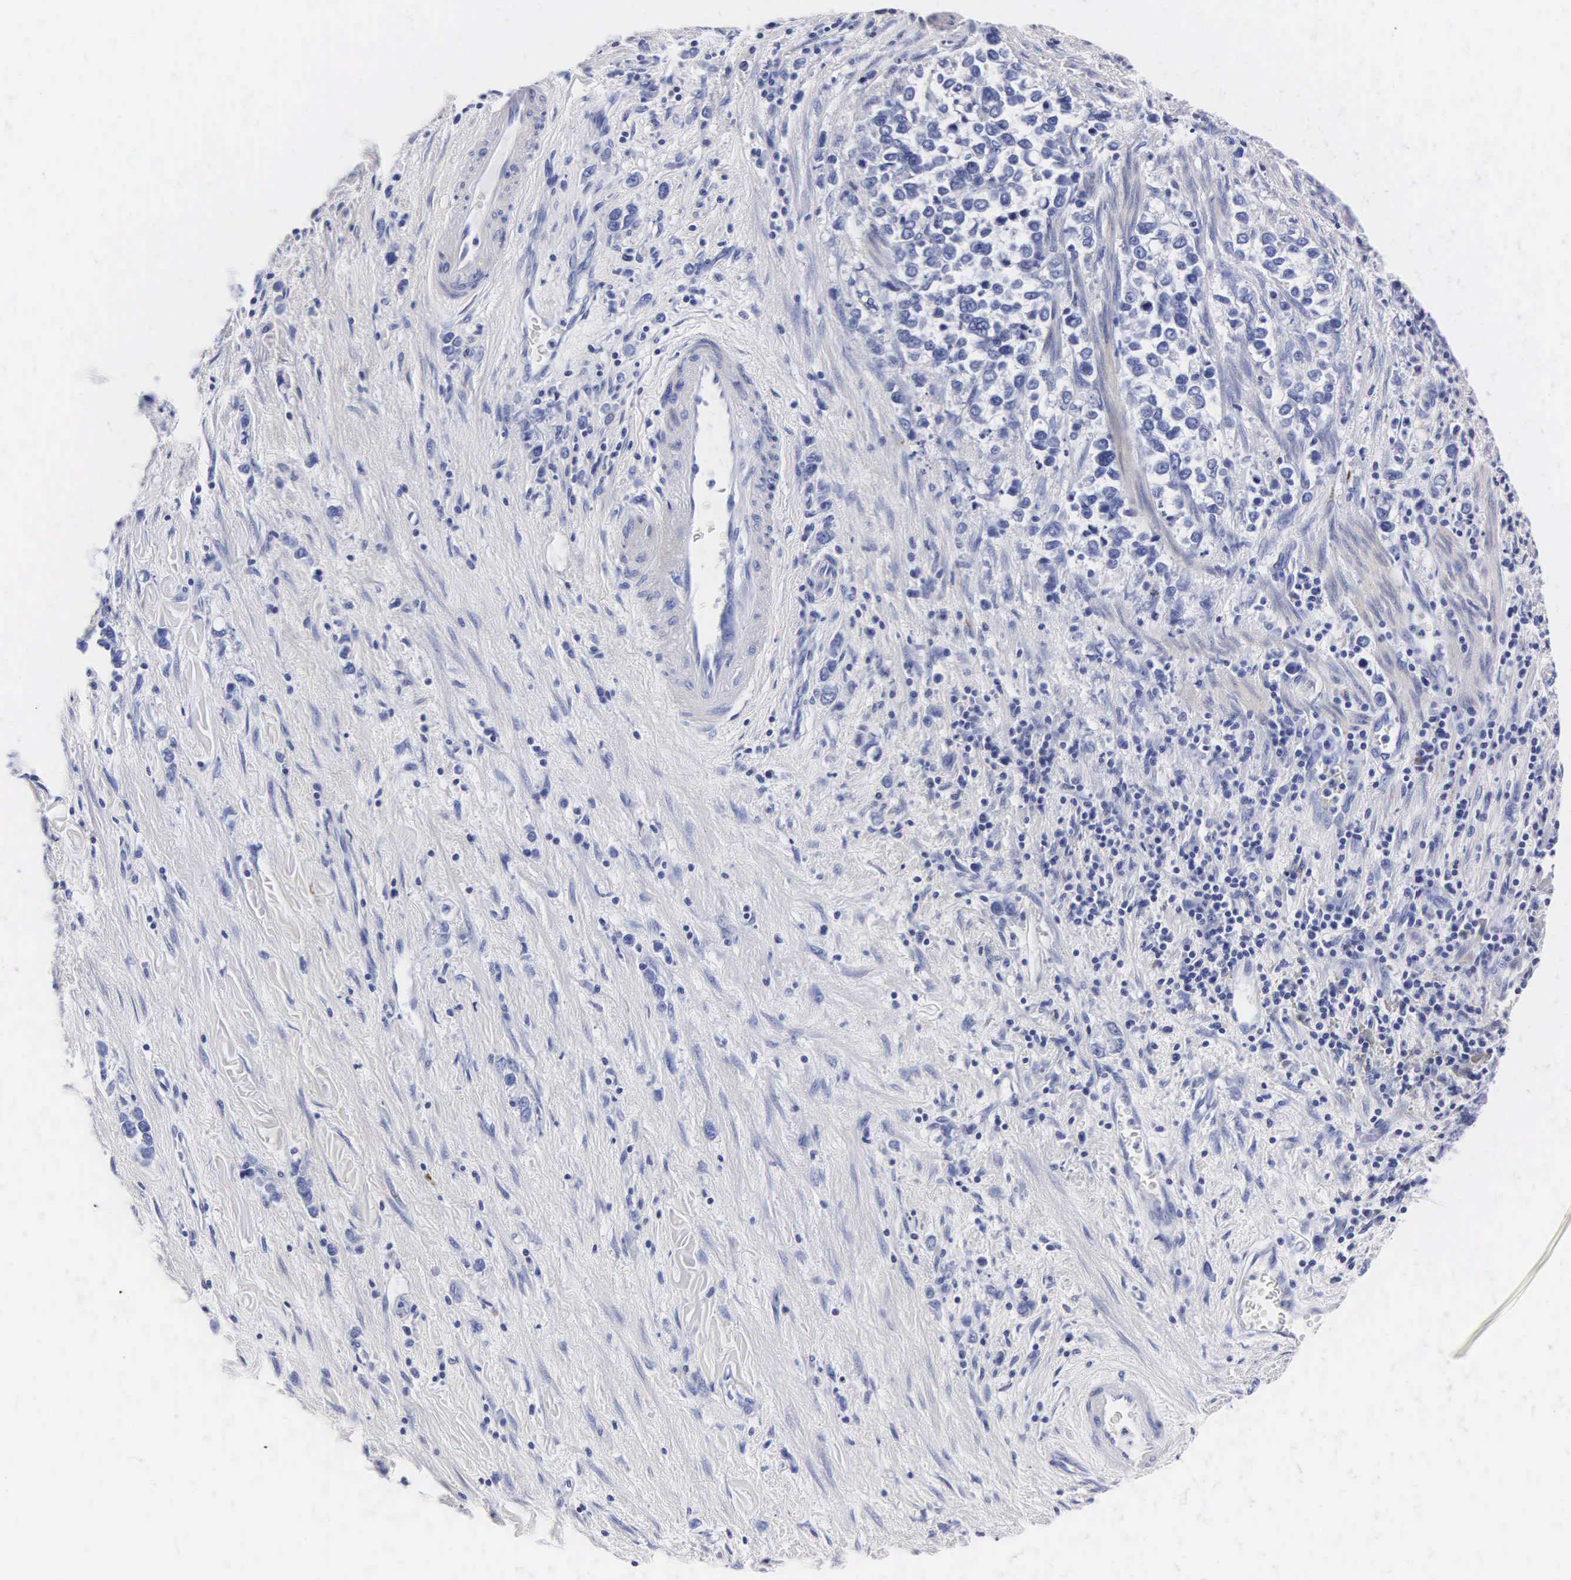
{"staining": {"intensity": "negative", "quantity": "none", "location": "none"}, "tissue": "stomach cancer", "cell_type": "Tumor cells", "image_type": "cancer", "snomed": [{"axis": "morphology", "description": "Adenocarcinoma, NOS"}, {"axis": "topography", "description": "Stomach, upper"}], "caption": "Protein analysis of adenocarcinoma (stomach) exhibits no significant positivity in tumor cells. The staining was performed using DAB (3,3'-diaminobenzidine) to visualize the protein expression in brown, while the nuclei were stained in blue with hematoxylin (Magnification: 20x).", "gene": "ENO2", "patient": {"sex": "male", "age": 76}}